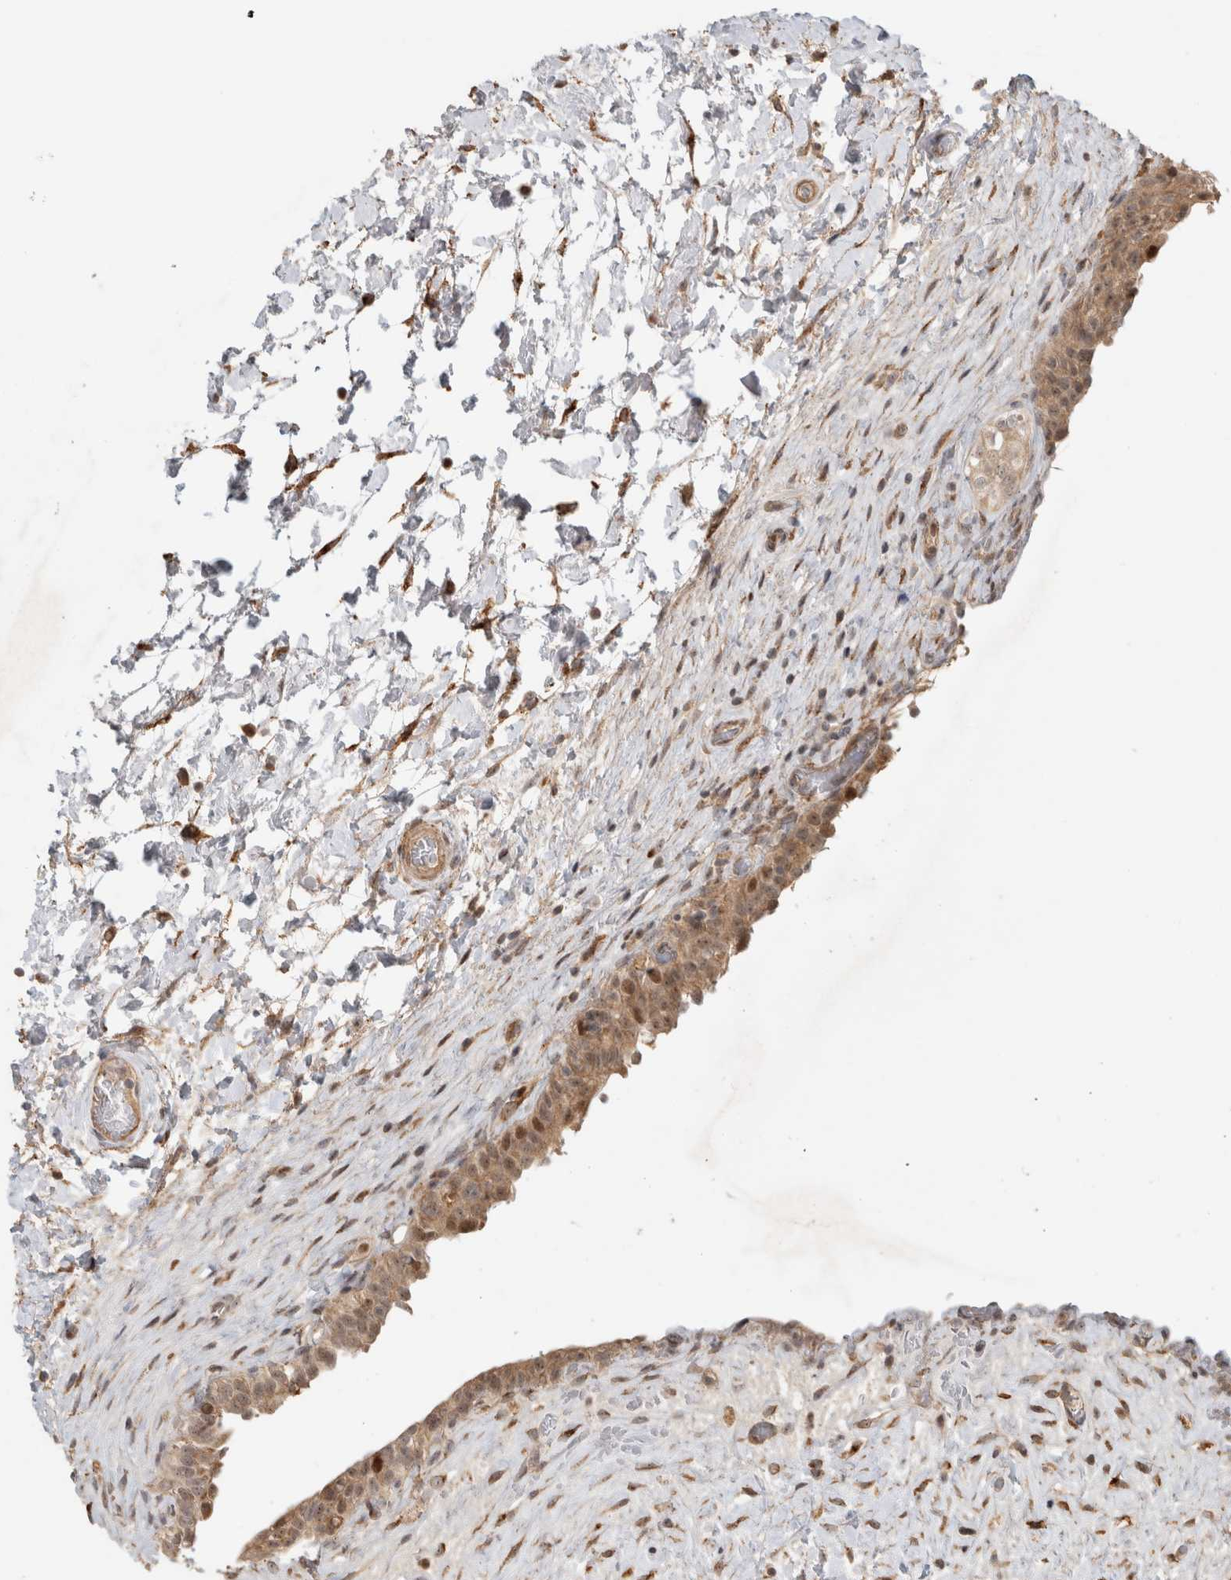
{"staining": {"intensity": "moderate", "quantity": ">75%", "location": "cytoplasmic/membranous,nuclear"}, "tissue": "urinary bladder", "cell_type": "Urothelial cells", "image_type": "normal", "snomed": [{"axis": "morphology", "description": "Normal tissue, NOS"}, {"axis": "topography", "description": "Urinary bladder"}], "caption": "High-magnification brightfield microscopy of benign urinary bladder stained with DAB (brown) and counterstained with hematoxylin (blue). urothelial cells exhibit moderate cytoplasmic/membranous,nuclear staining is identified in approximately>75% of cells.", "gene": "INSRR", "patient": {"sex": "male", "age": 74}}